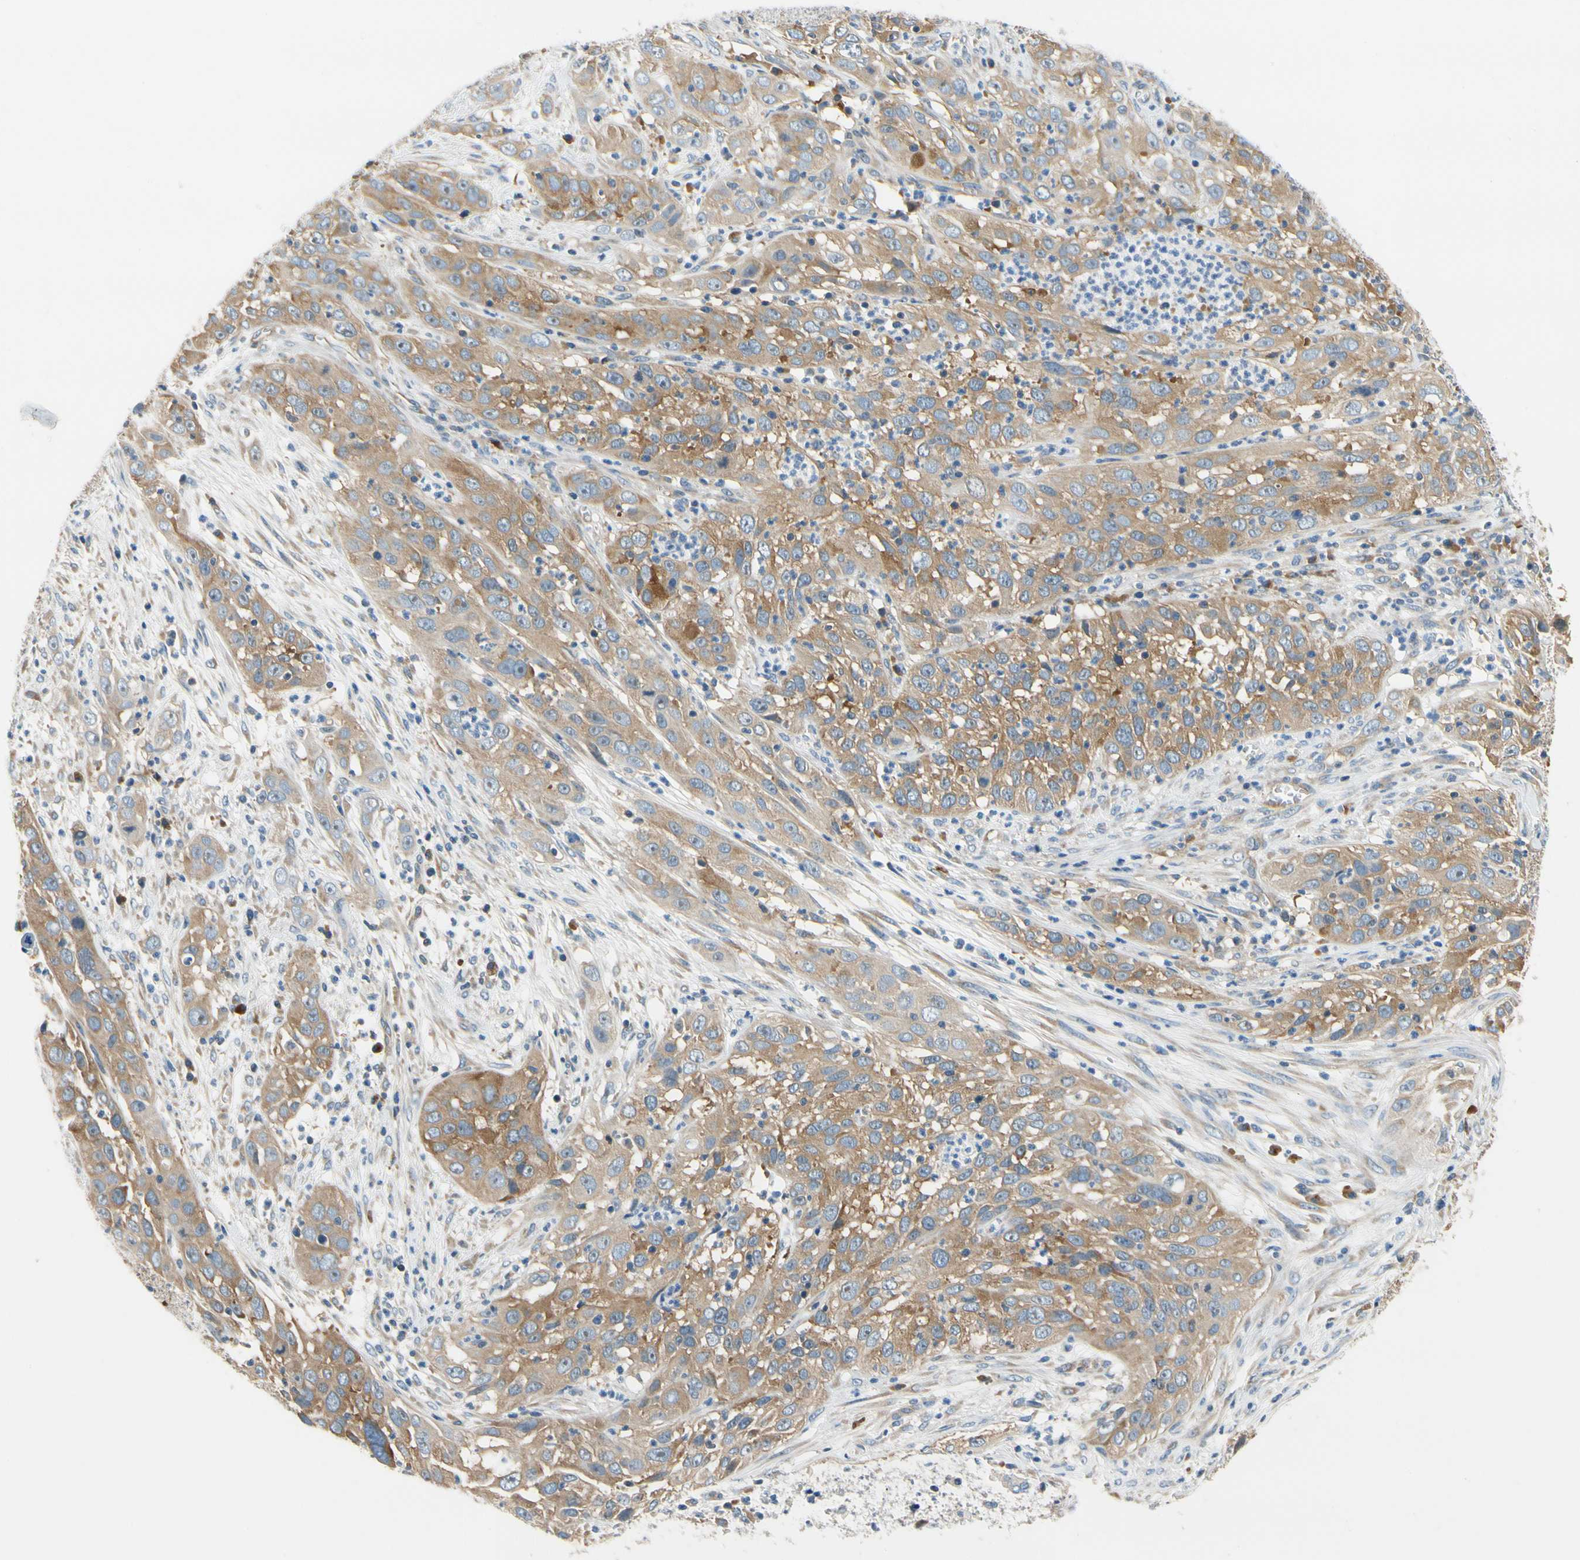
{"staining": {"intensity": "moderate", "quantity": ">75%", "location": "cytoplasmic/membranous"}, "tissue": "cervical cancer", "cell_type": "Tumor cells", "image_type": "cancer", "snomed": [{"axis": "morphology", "description": "Squamous cell carcinoma, NOS"}, {"axis": "topography", "description": "Cervix"}], "caption": "Immunohistochemical staining of human squamous cell carcinoma (cervical) displays moderate cytoplasmic/membranous protein positivity in approximately >75% of tumor cells.", "gene": "LRRC47", "patient": {"sex": "female", "age": 32}}